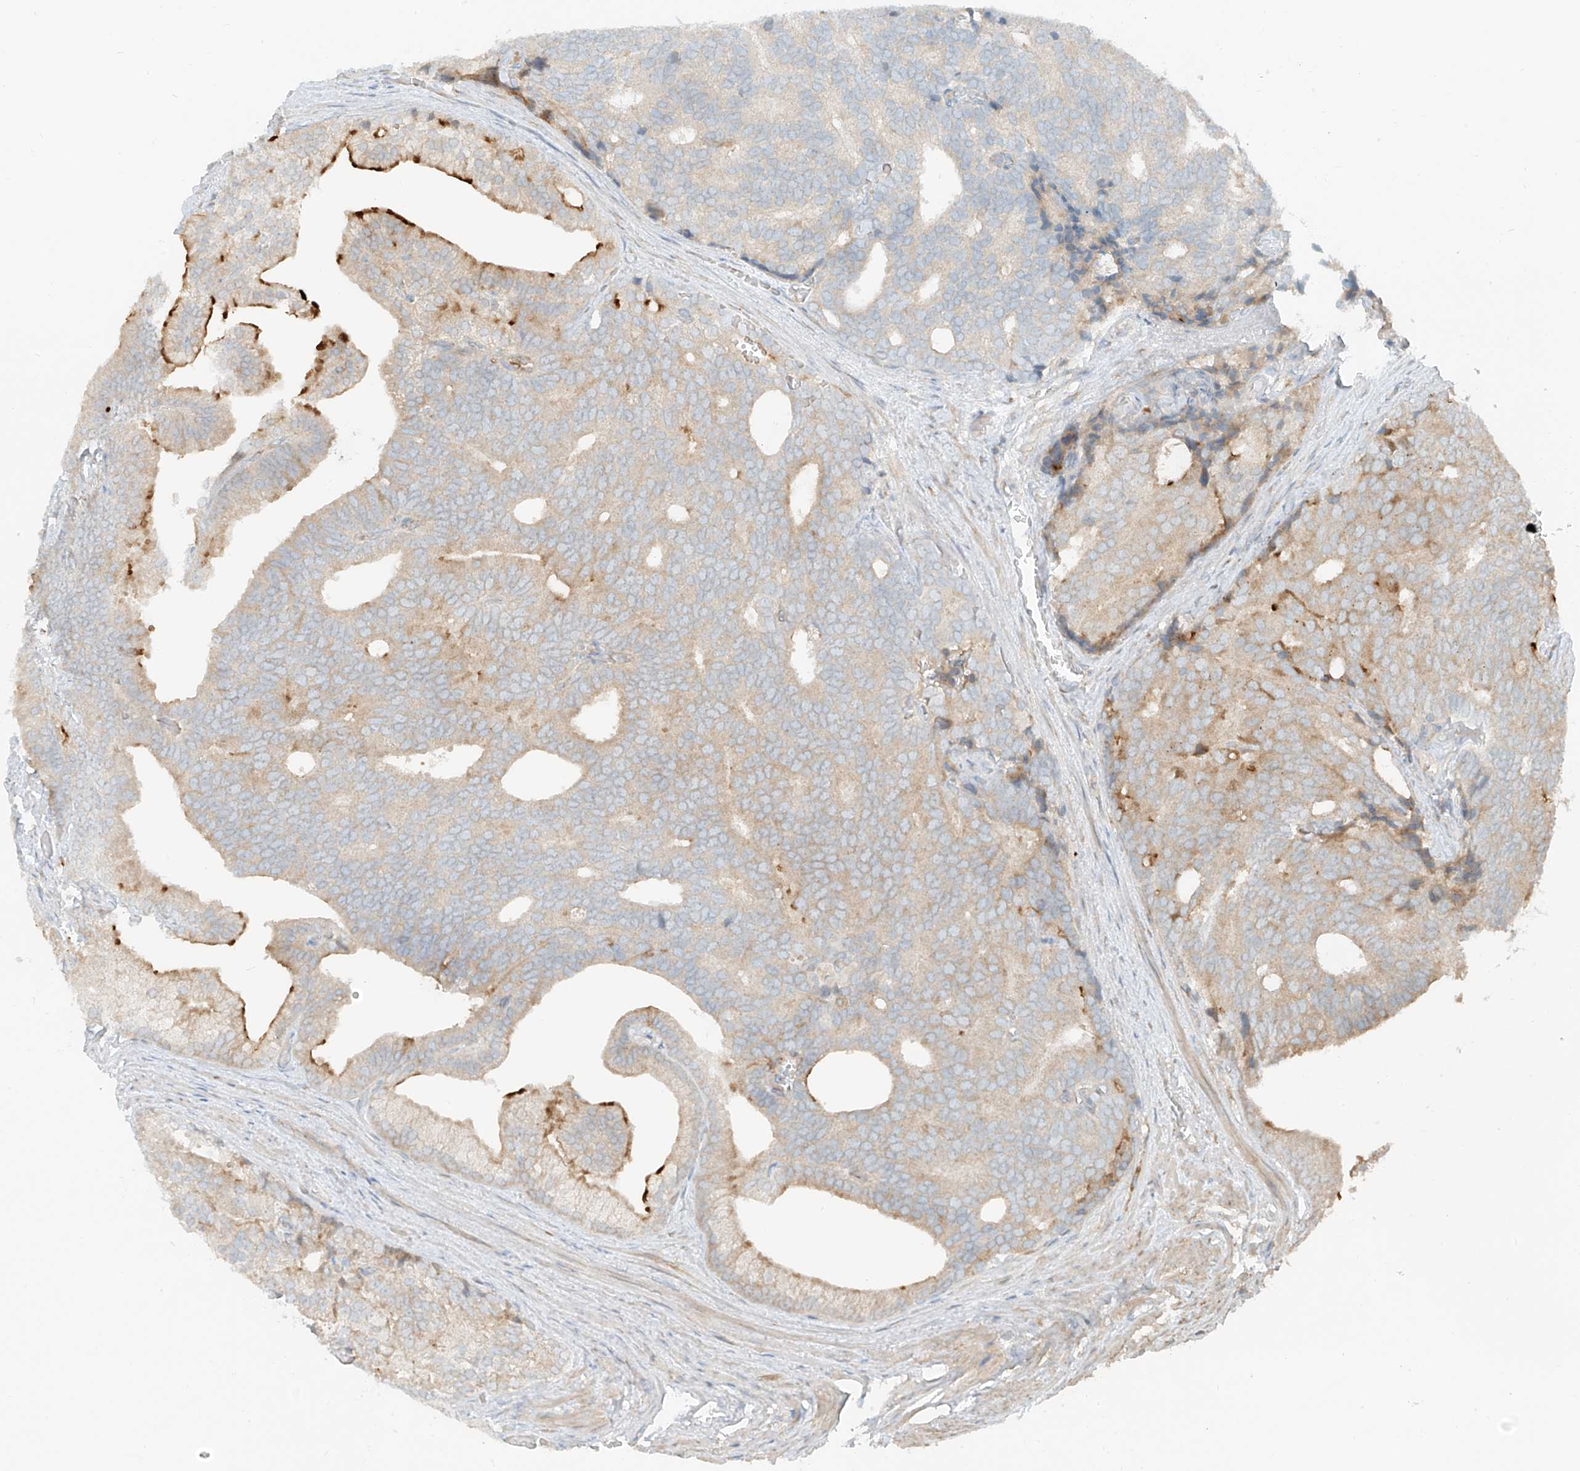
{"staining": {"intensity": "moderate", "quantity": "<25%", "location": "cytoplasmic/membranous"}, "tissue": "prostate cancer", "cell_type": "Tumor cells", "image_type": "cancer", "snomed": [{"axis": "morphology", "description": "Adenocarcinoma, Low grade"}, {"axis": "topography", "description": "Prostate"}], "caption": "A low amount of moderate cytoplasmic/membranous staining is present in about <25% of tumor cells in prostate adenocarcinoma (low-grade) tissue.", "gene": "FSTL1", "patient": {"sex": "male", "age": 71}}